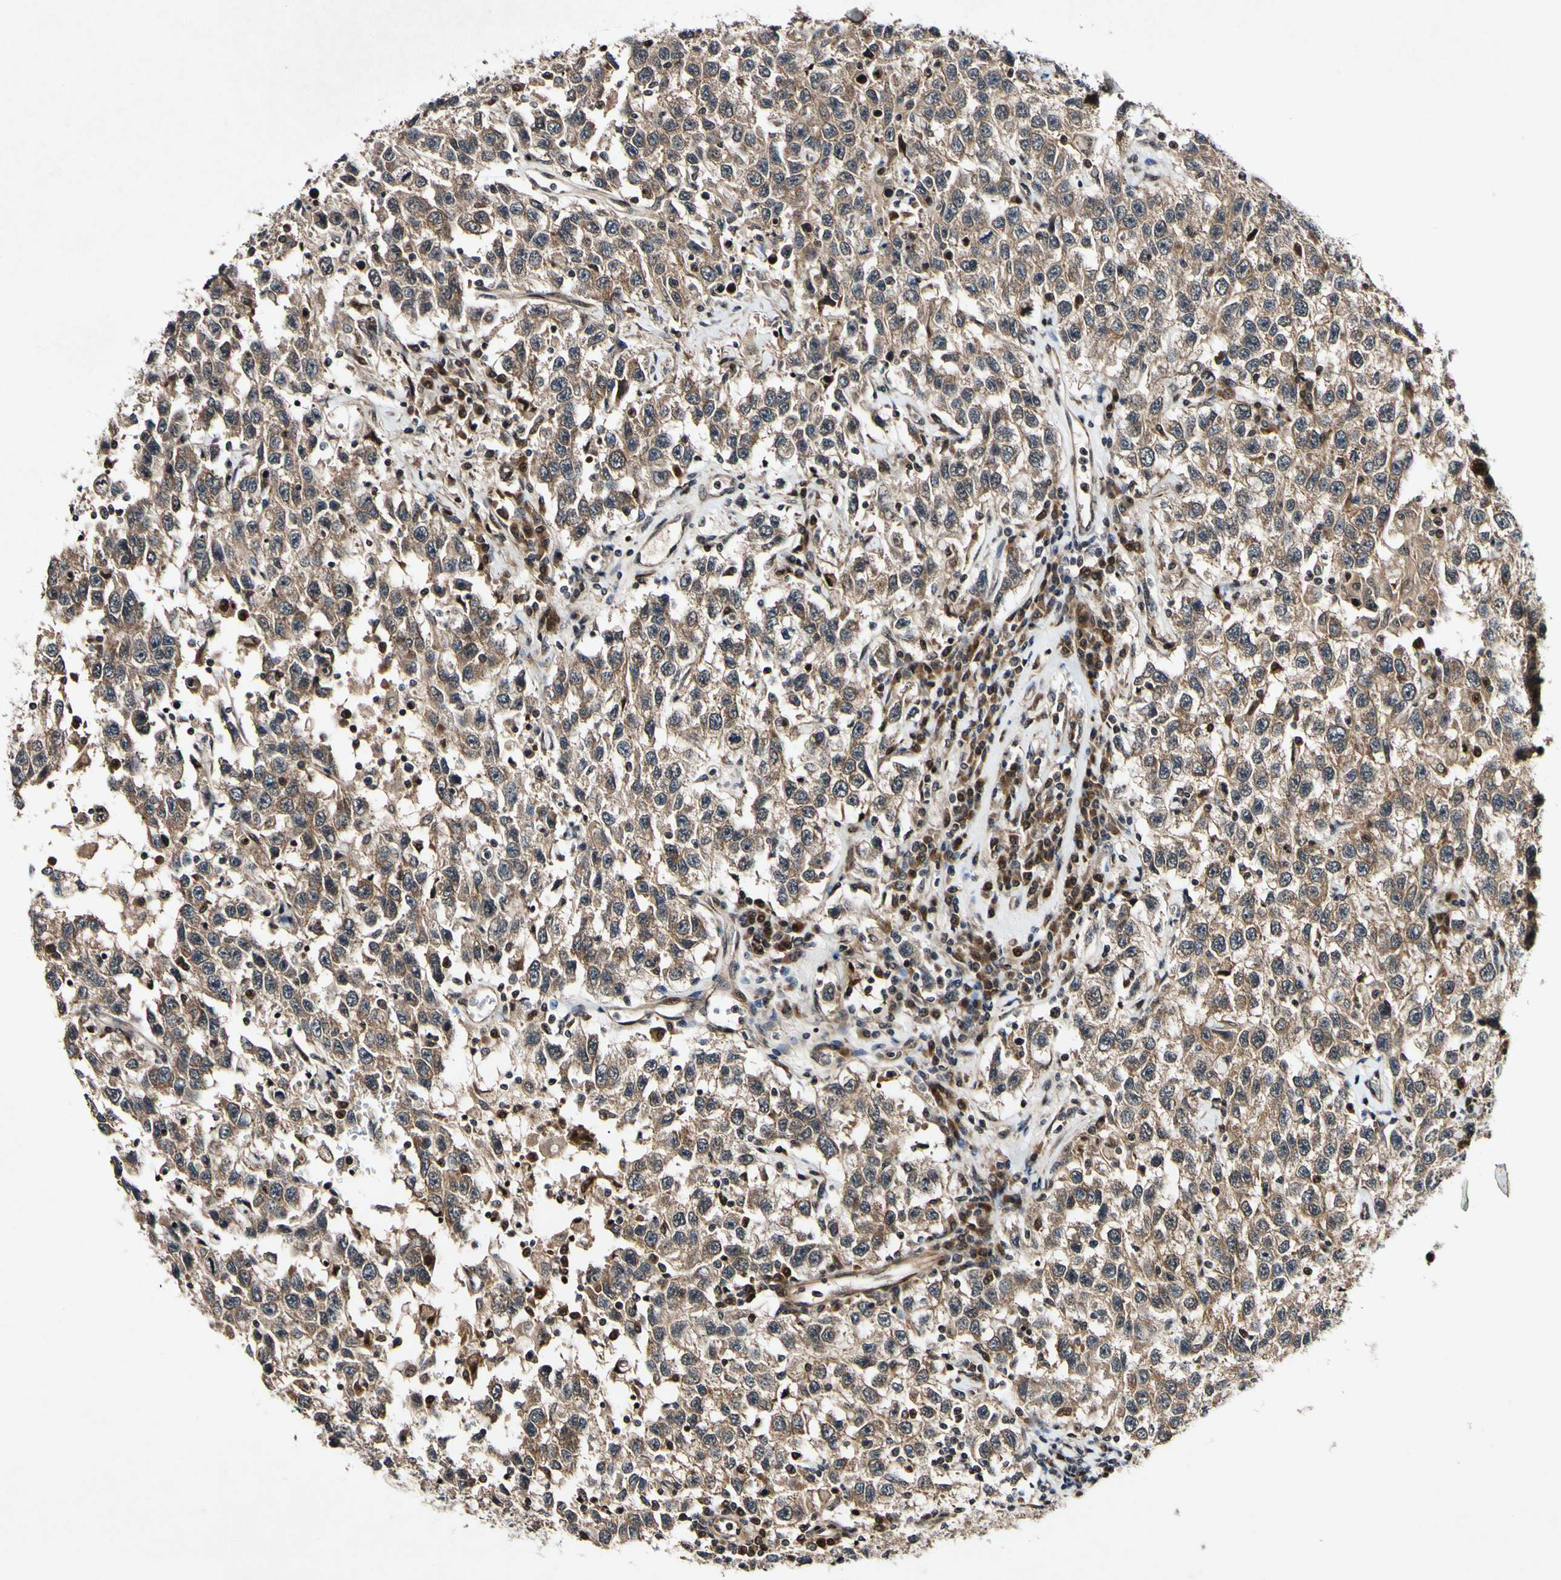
{"staining": {"intensity": "moderate", "quantity": ">75%", "location": "cytoplasmic/membranous"}, "tissue": "testis cancer", "cell_type": "Tumor cells", "image_type": "cancer", "snomed": [{"axis": "morphology", "description": "Seminoma, NOS"}, {"axis": "topography", "description": "Testis"}], "caption": "This image displays immunohistochemistry staining of testis seminoma, with medium moderate cytoplasmic/membranous expression in about >75% of tumor cells.", "gene": "CSNK1E", "patient": {"sex": "male", "age": 41}}